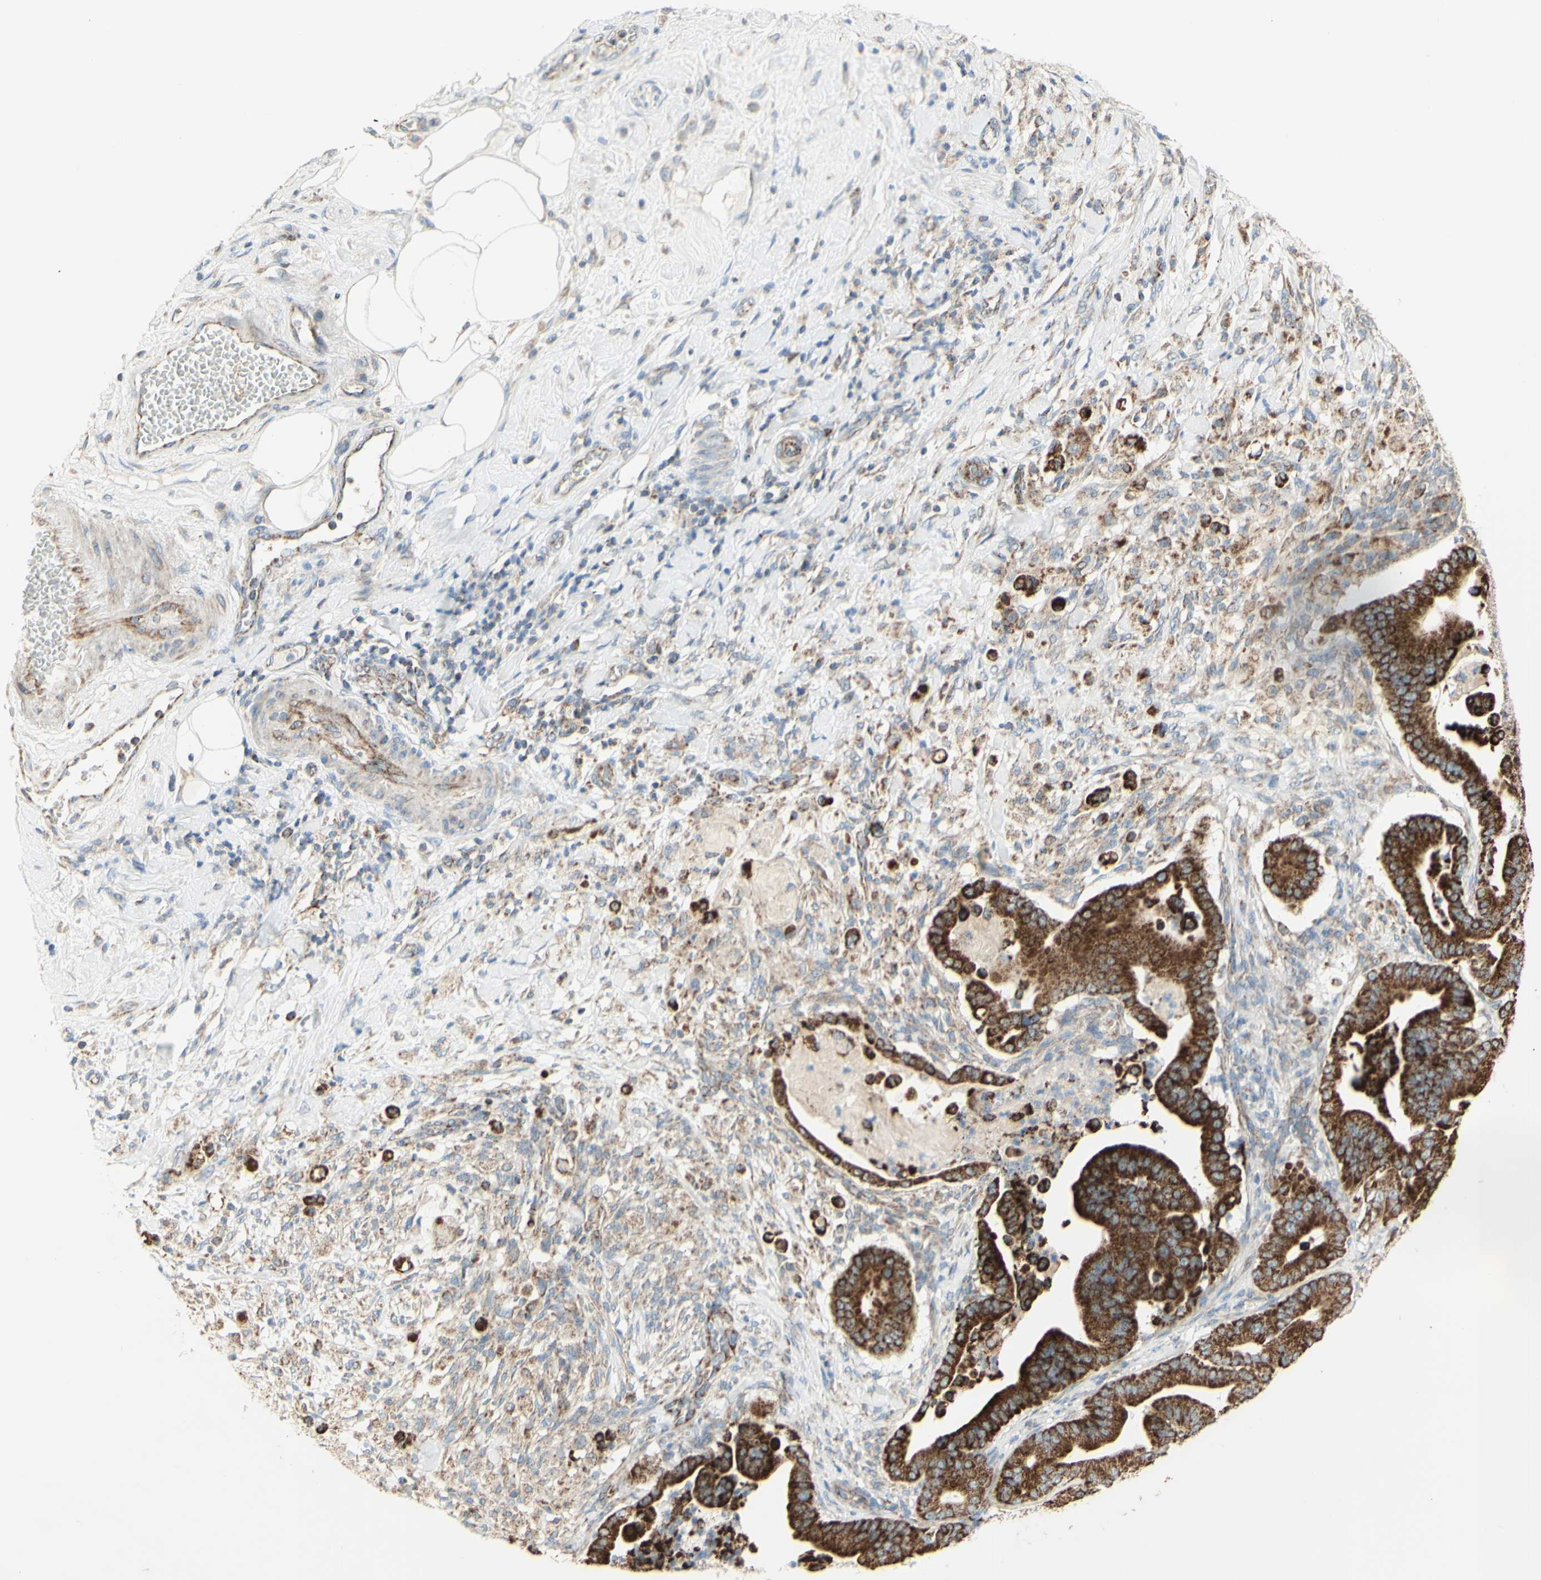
{"staining": {"intensity": "strong", "quantity": ">75%", "location": "cytoplasmic/membranous"}, "tissue": "pancreatic cancer", "cell_type": "Tumor cells", "image_type": "cancer", "snomed": [{"axis": "morphology", "description": "Adenocarcinoma, NOS"}, {"axis": "topography", "description": "Pancreas"}], "caption": "Tumor cells demonstrate high levels of strong cytoplasmic/membranous positivity in approximately >75% of cells in pancreatic cancer (adenocarcinoma).", "gene": "LETM1", "patient": {"sex": "male", "age": 63}}